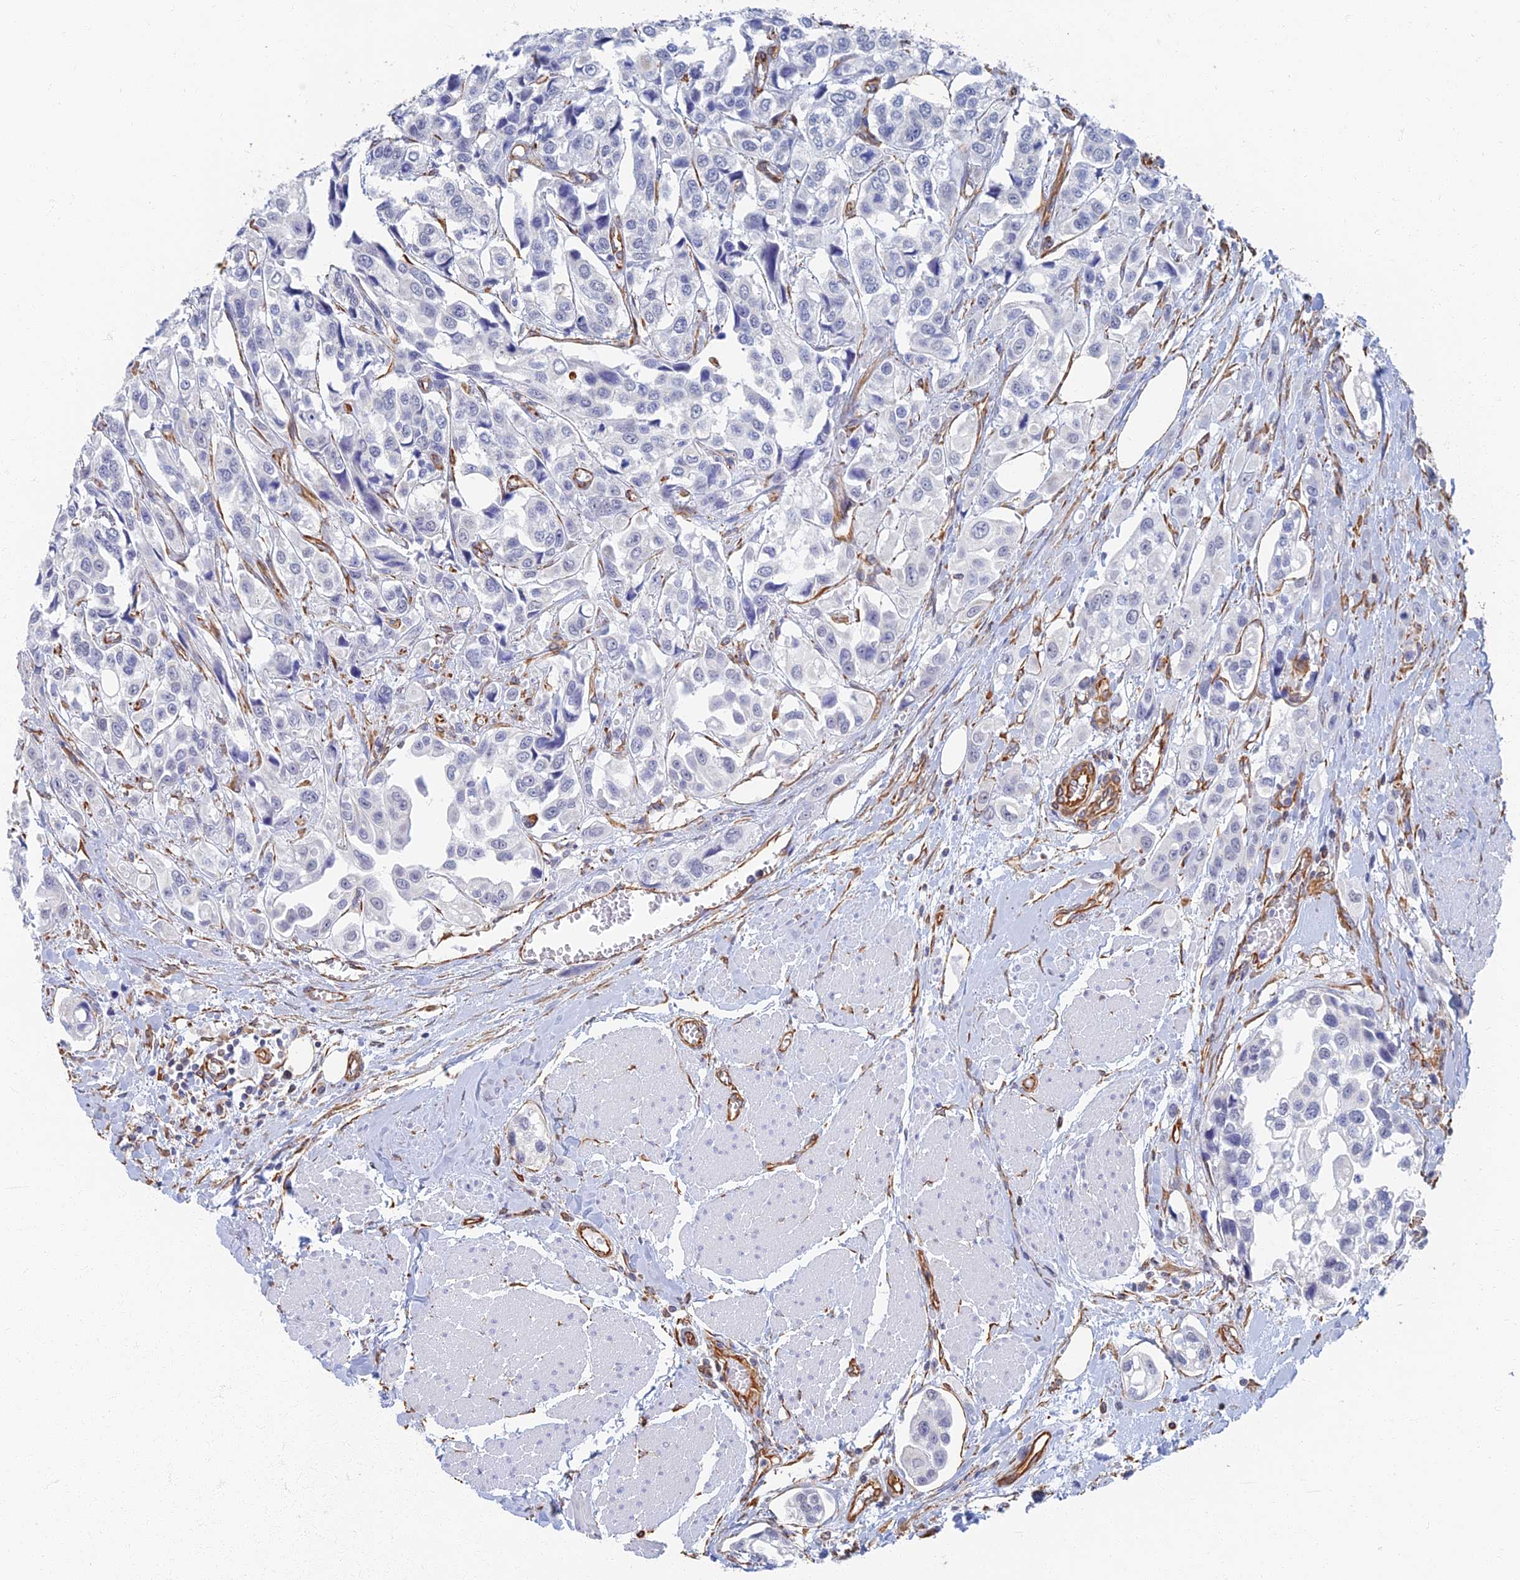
{"staining": {"intensity": "negative", "quantity": "none", "location": "none"}, "tissue": "urothelial cancer", "cell_type": "Tumor cells", "image_type": "cancer", "snomed": [{"axis": "morphology", "description": "Urothelial carcinoma, High grade"}, {"axis": "topography", "description": "Urinary bladder"}], "caption": "Immunohistochemistry (IHC) image of urothelial cancer stained for a protein (brown), which shows no staining in tumor cells.", "gene": "RMC1", "patient": {"sex": "male", "age": 67}}